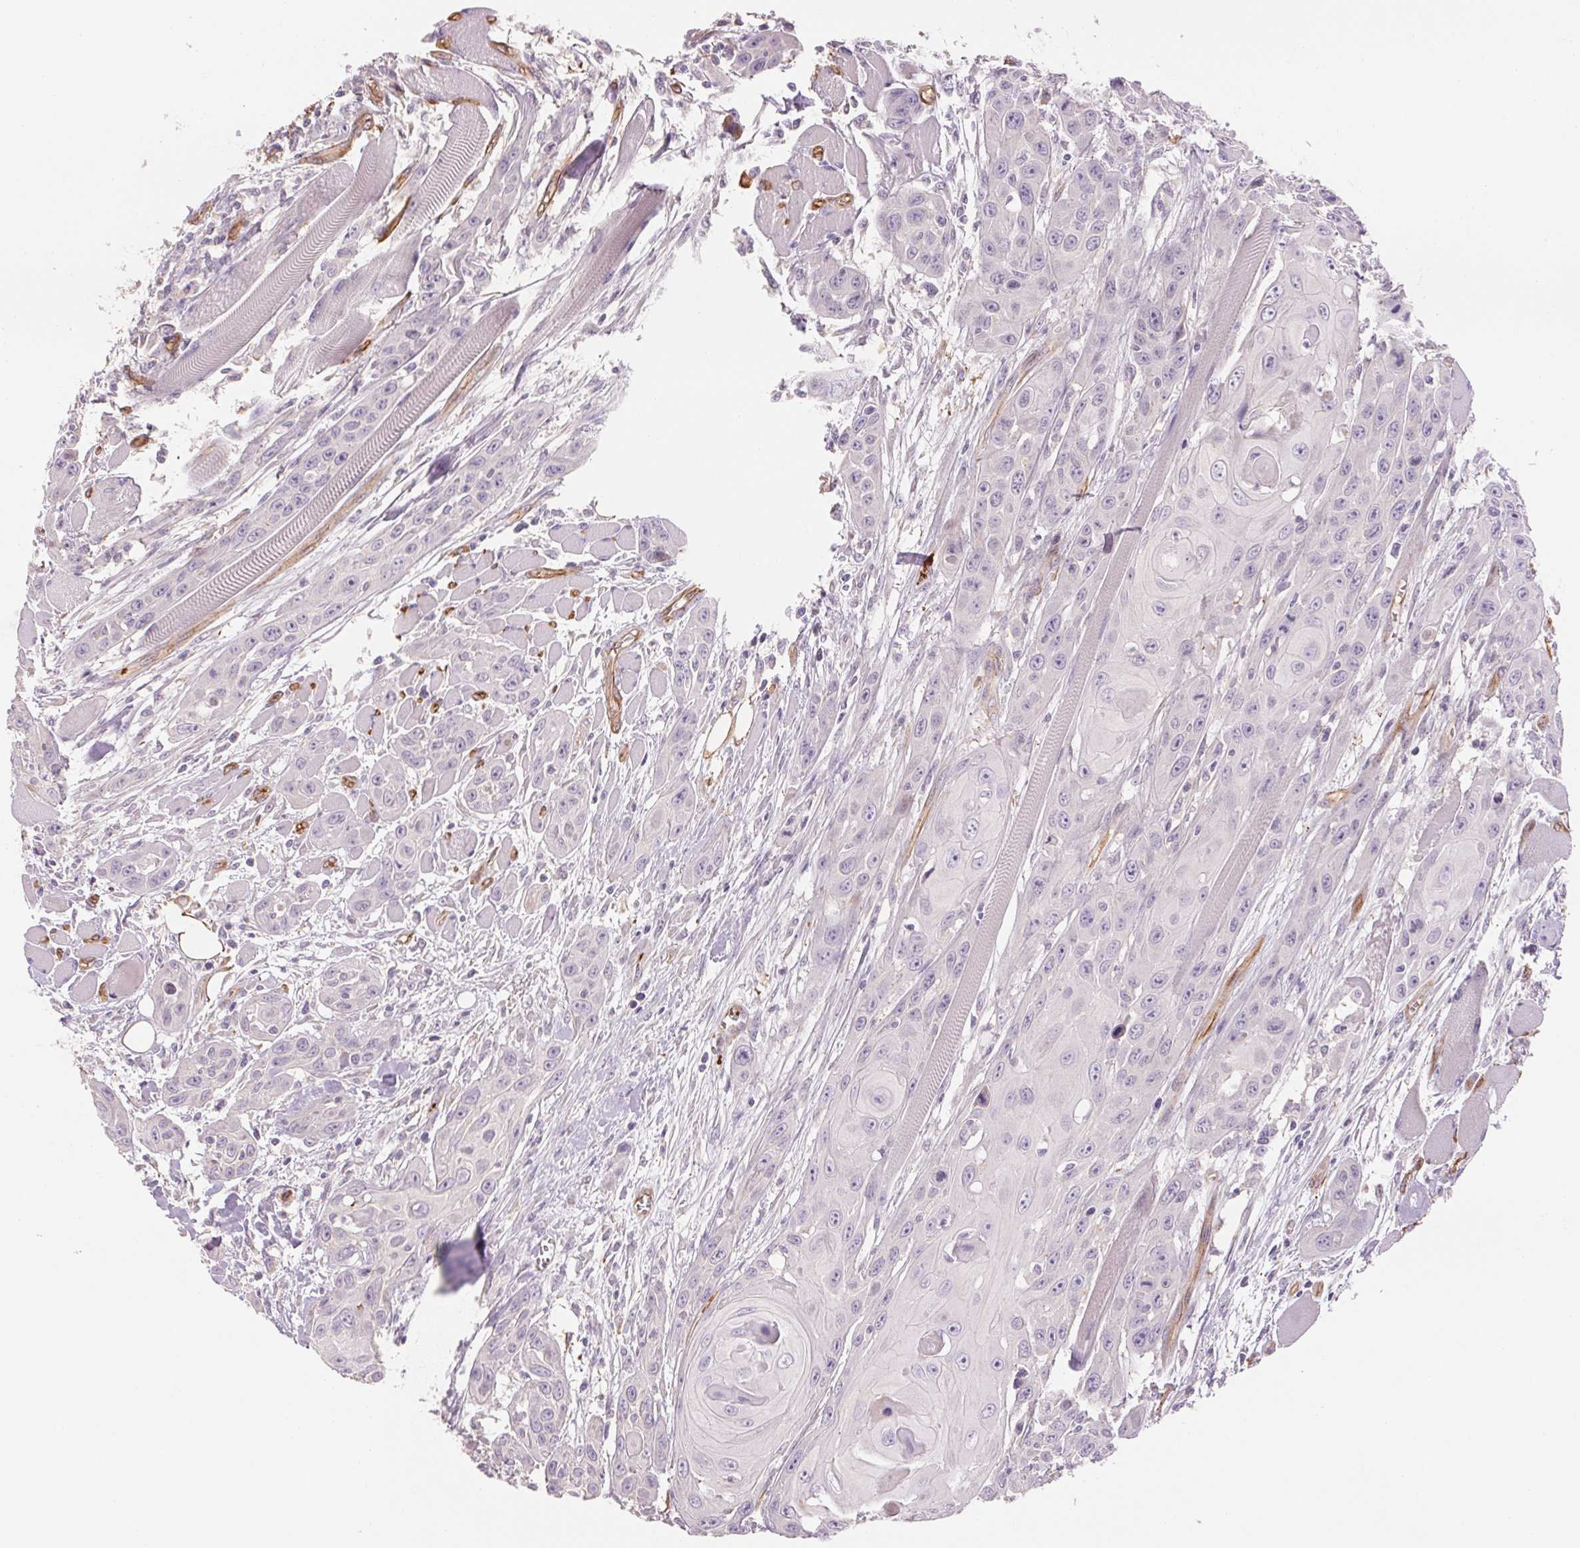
{"staining": {"intensity": "negative", "quantity": "none", "location": "none"}, "tissue": "head and neck cancer", "cell_type": "Tumor cells", "image_type": "cancer", "snomed": [{"axis": "morphology", "description": "Squamous cell carcinoma, NOS"}, {"axis": "topography", "description": "Head-Neck"}], "caption": "Micrograph shows no significant protein expression in tumor cells of head and neck cancer (squamous cell carcinoma).", "gene": "ANKRD13B", "patient": {"sex": "female", "age": 80}}